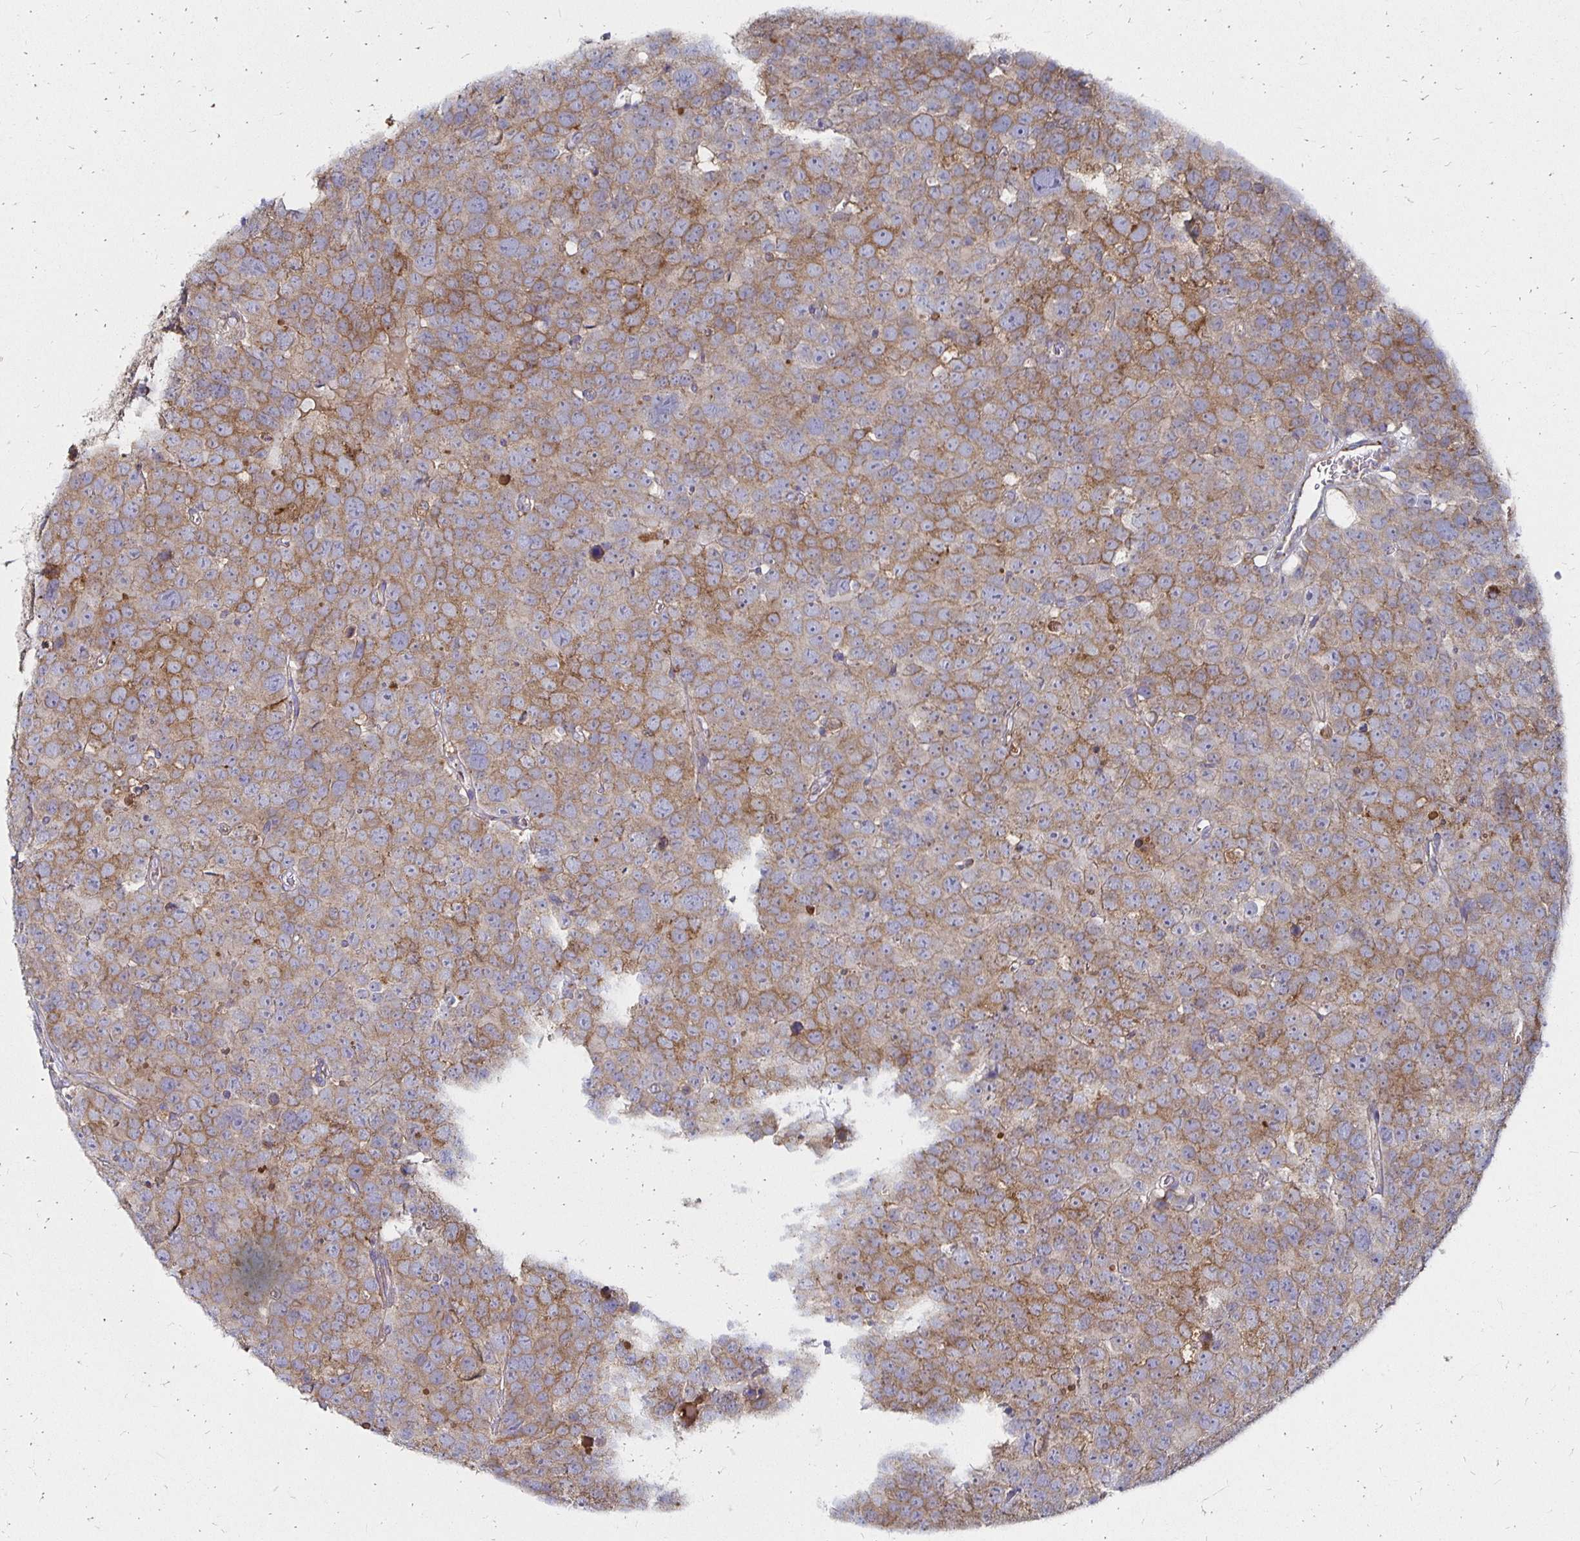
{"staining": {"intensity": "moderate", "quantity": ">75%", "location": "cytoplasmic/membranous"}, "tissue": "testis cancer", "cell_type": "Tumor cells", "image_type": "cancer", "snomed": [{"axis": "morphology", "description": "Seminoma, NOS"}, {"axis": "topography", "description": "Testis"}], "caption": "DAB immunohistochemical staining of human testis seminoma exhibits moderate cytoplasmic/membranous protein positivity in about >75% of tumor cells.", "gene": "NCSTN", "patient": {"sex": "male", "age": 71}}